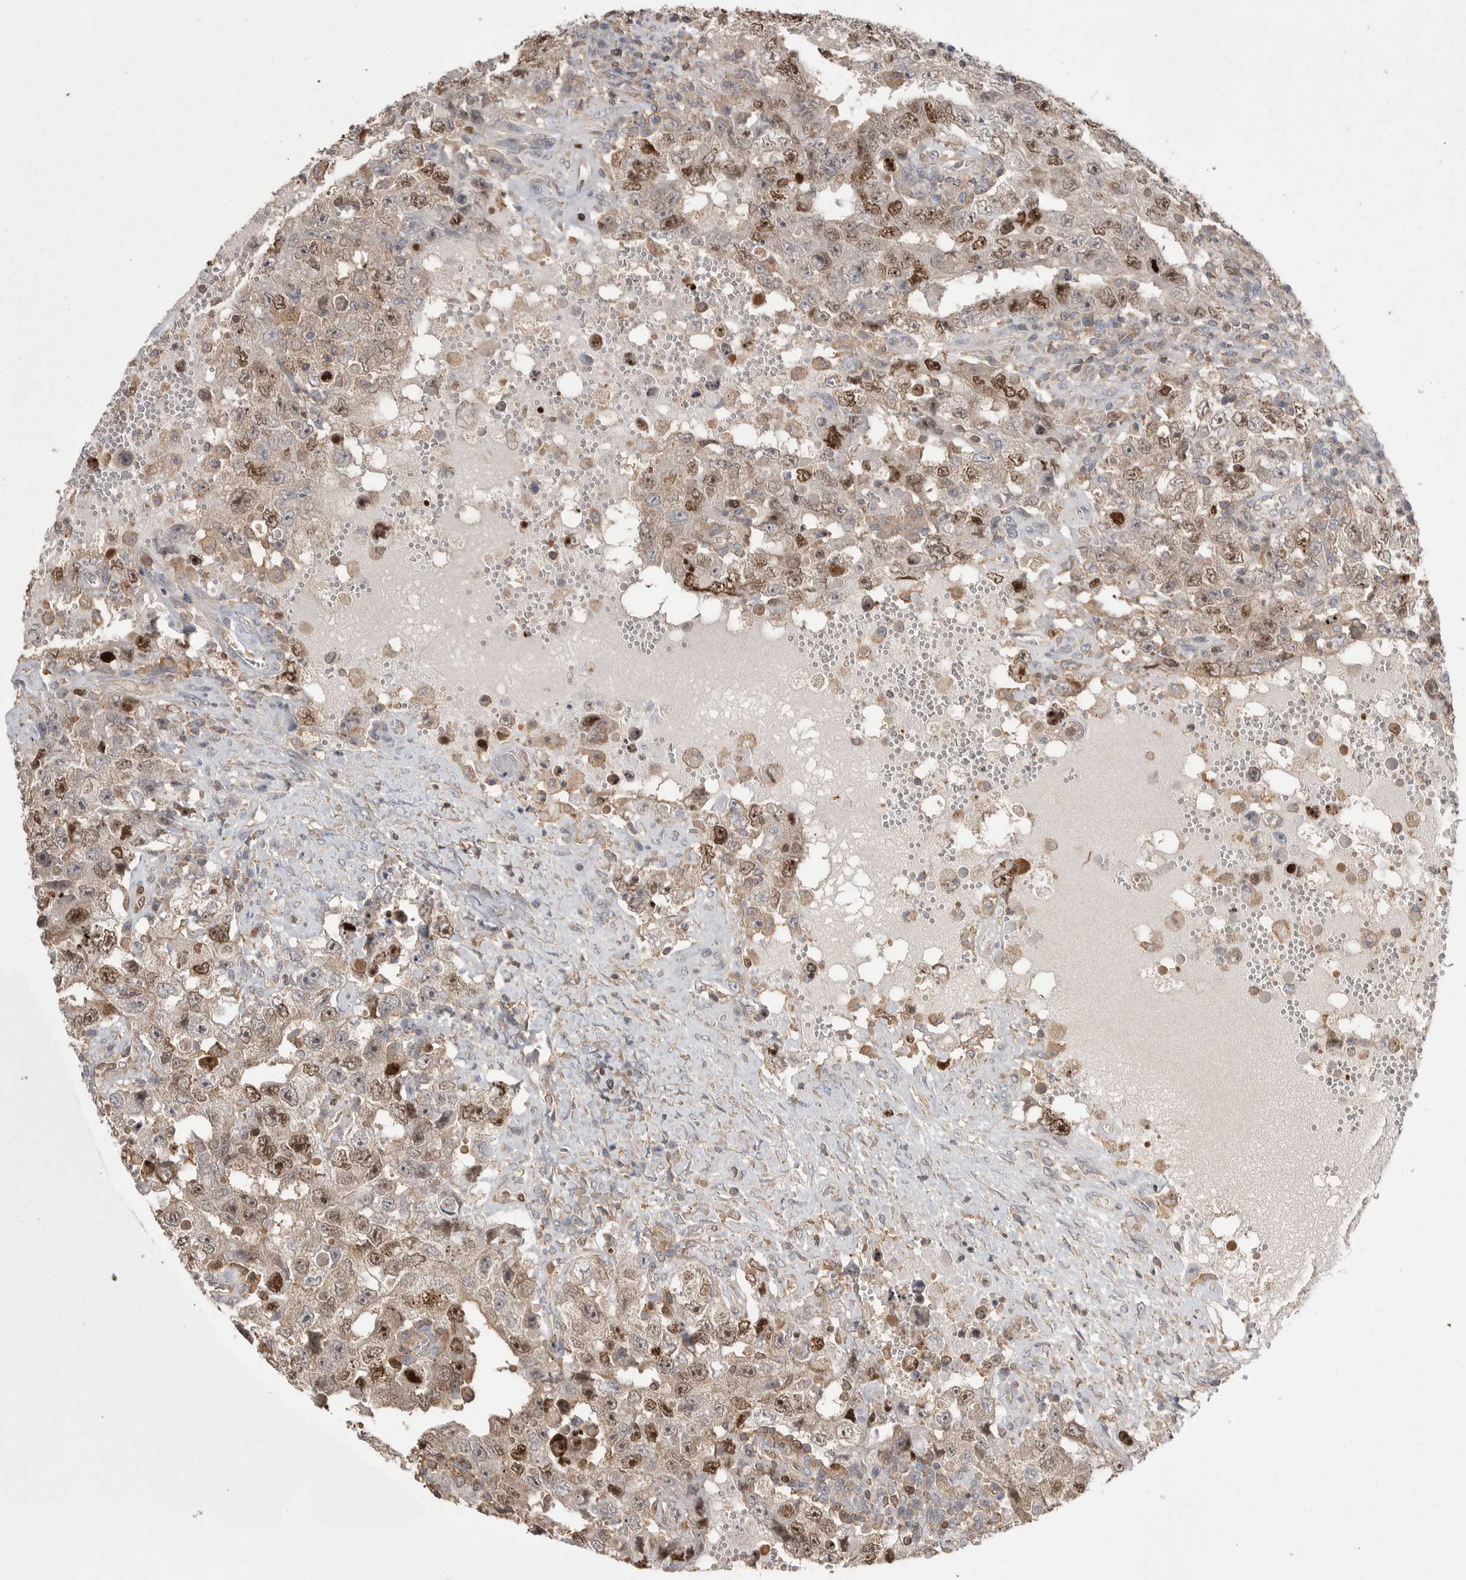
{"staining": {"intensity": "moderate", "quantity": ">75%", "location": "cytoplasmic/membranous,nuclear"}, "tissue": "testis cancer", "cell_type": "Tumor cells", "image_type": "cancer", "snomed": [{"axis": "morphology", "description": "Carcinoma, Embryonal, NOS"}, {"axis": "topography", "description": "Testis"}], "caption": "Immunohistochemistry image of human testis embryonal carcinoma stained for a protein (brown), which reveals medium levels of moderate cytoplasmic/membranous and nuclear positivity in about >75% of tumor cells.", "gene": "TOP2A", "patient": {"sex": "male", "age": 26}}